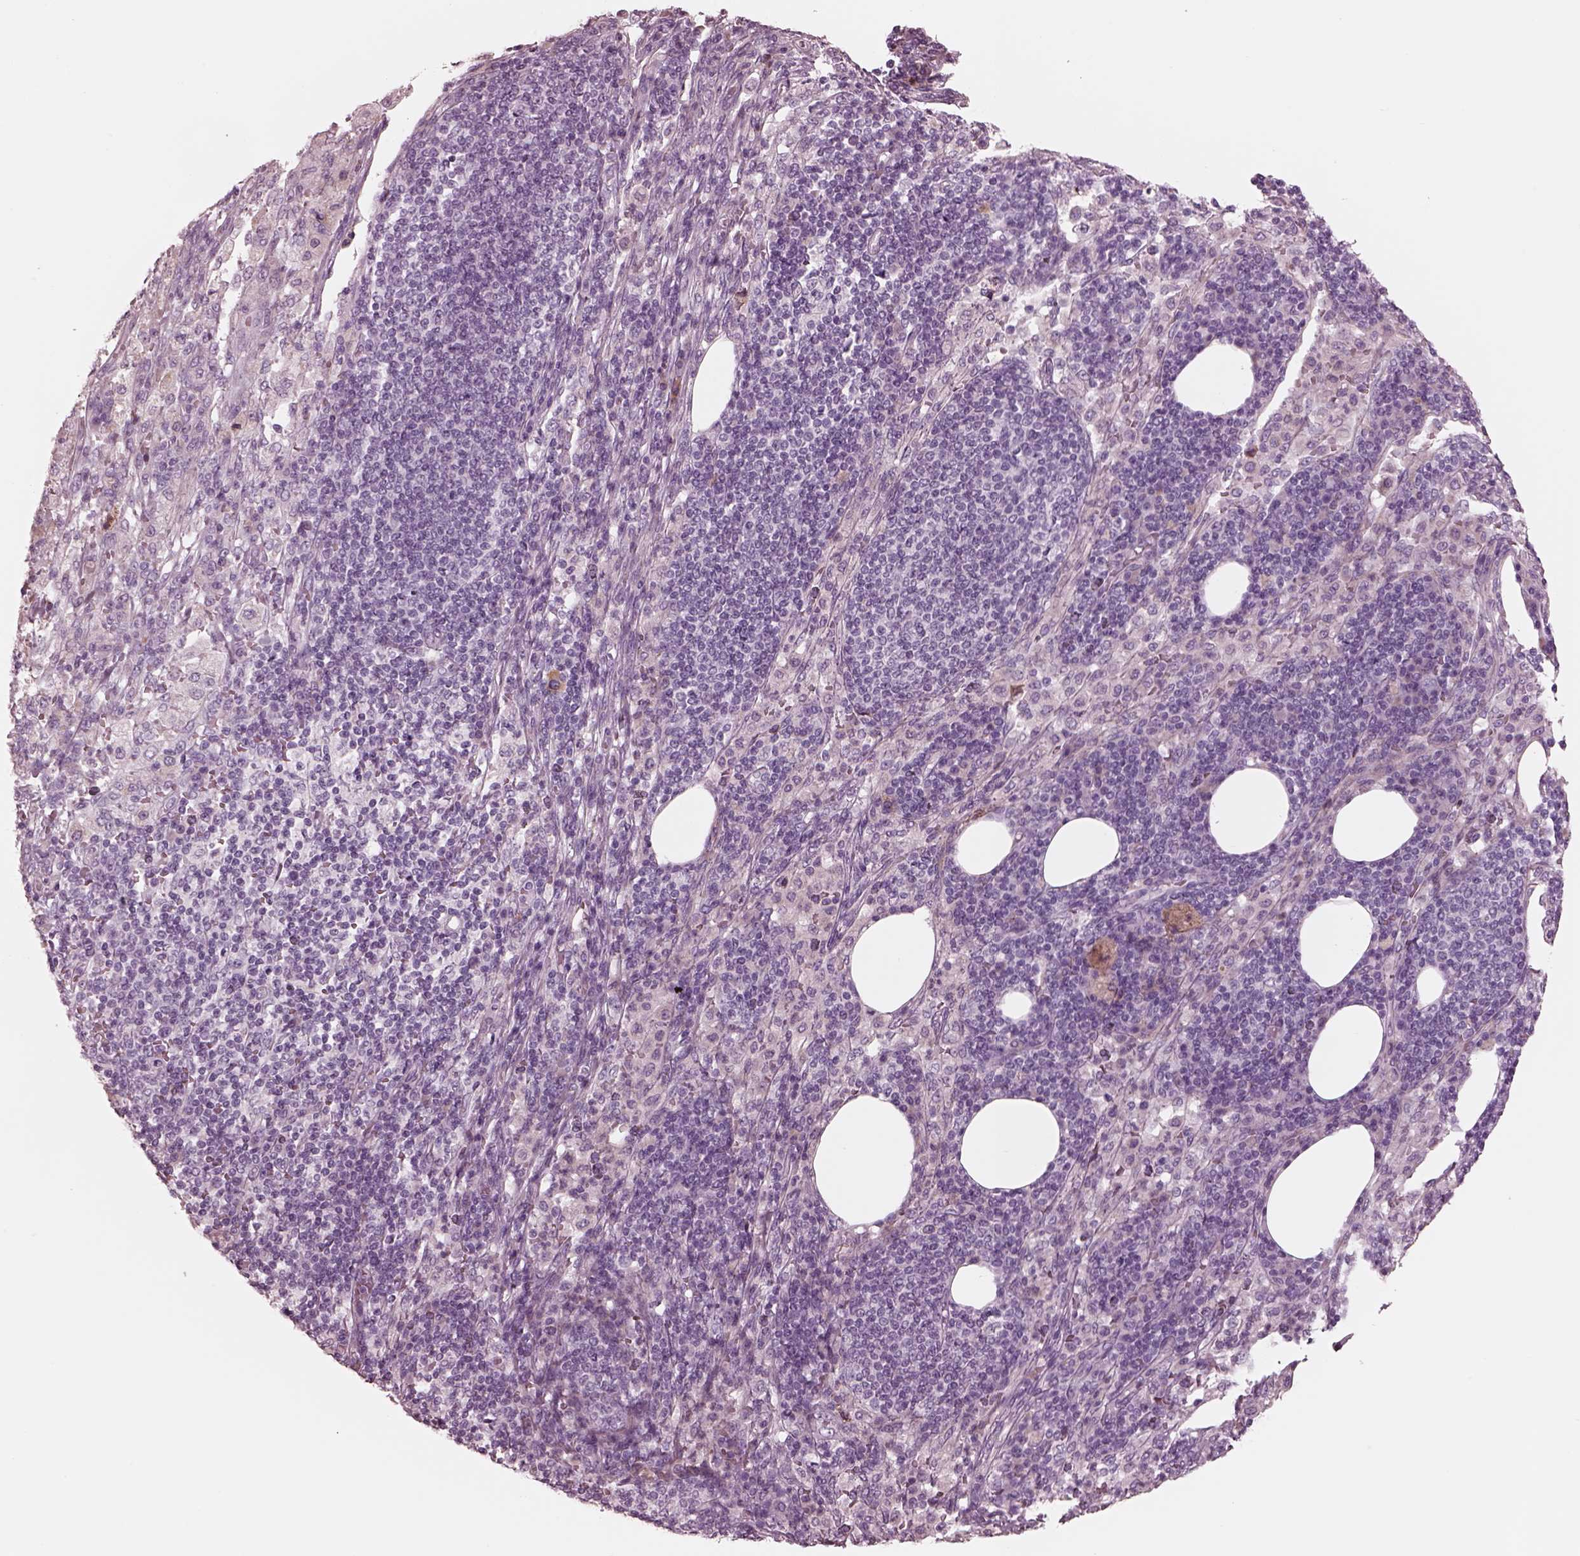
{"staining": {"intensity": "negative", "quantity": "none", "location": "none"}, "tissue": "pancreatic cancer", "cell_type": "Tumor cells", "image_type": "cancer", "snomed": [{"axis": "morphology", "description": "Adenocarcinoma, NOS"}, {"axis": "topography", "description": "Pancreas"}], "caption": "The histopathology image exhibits no significant positivity in tumor cells of pancreatic adenocarcinoma.", "gene": "CADM2", "patient": {"sex": "female", "age": 61}}